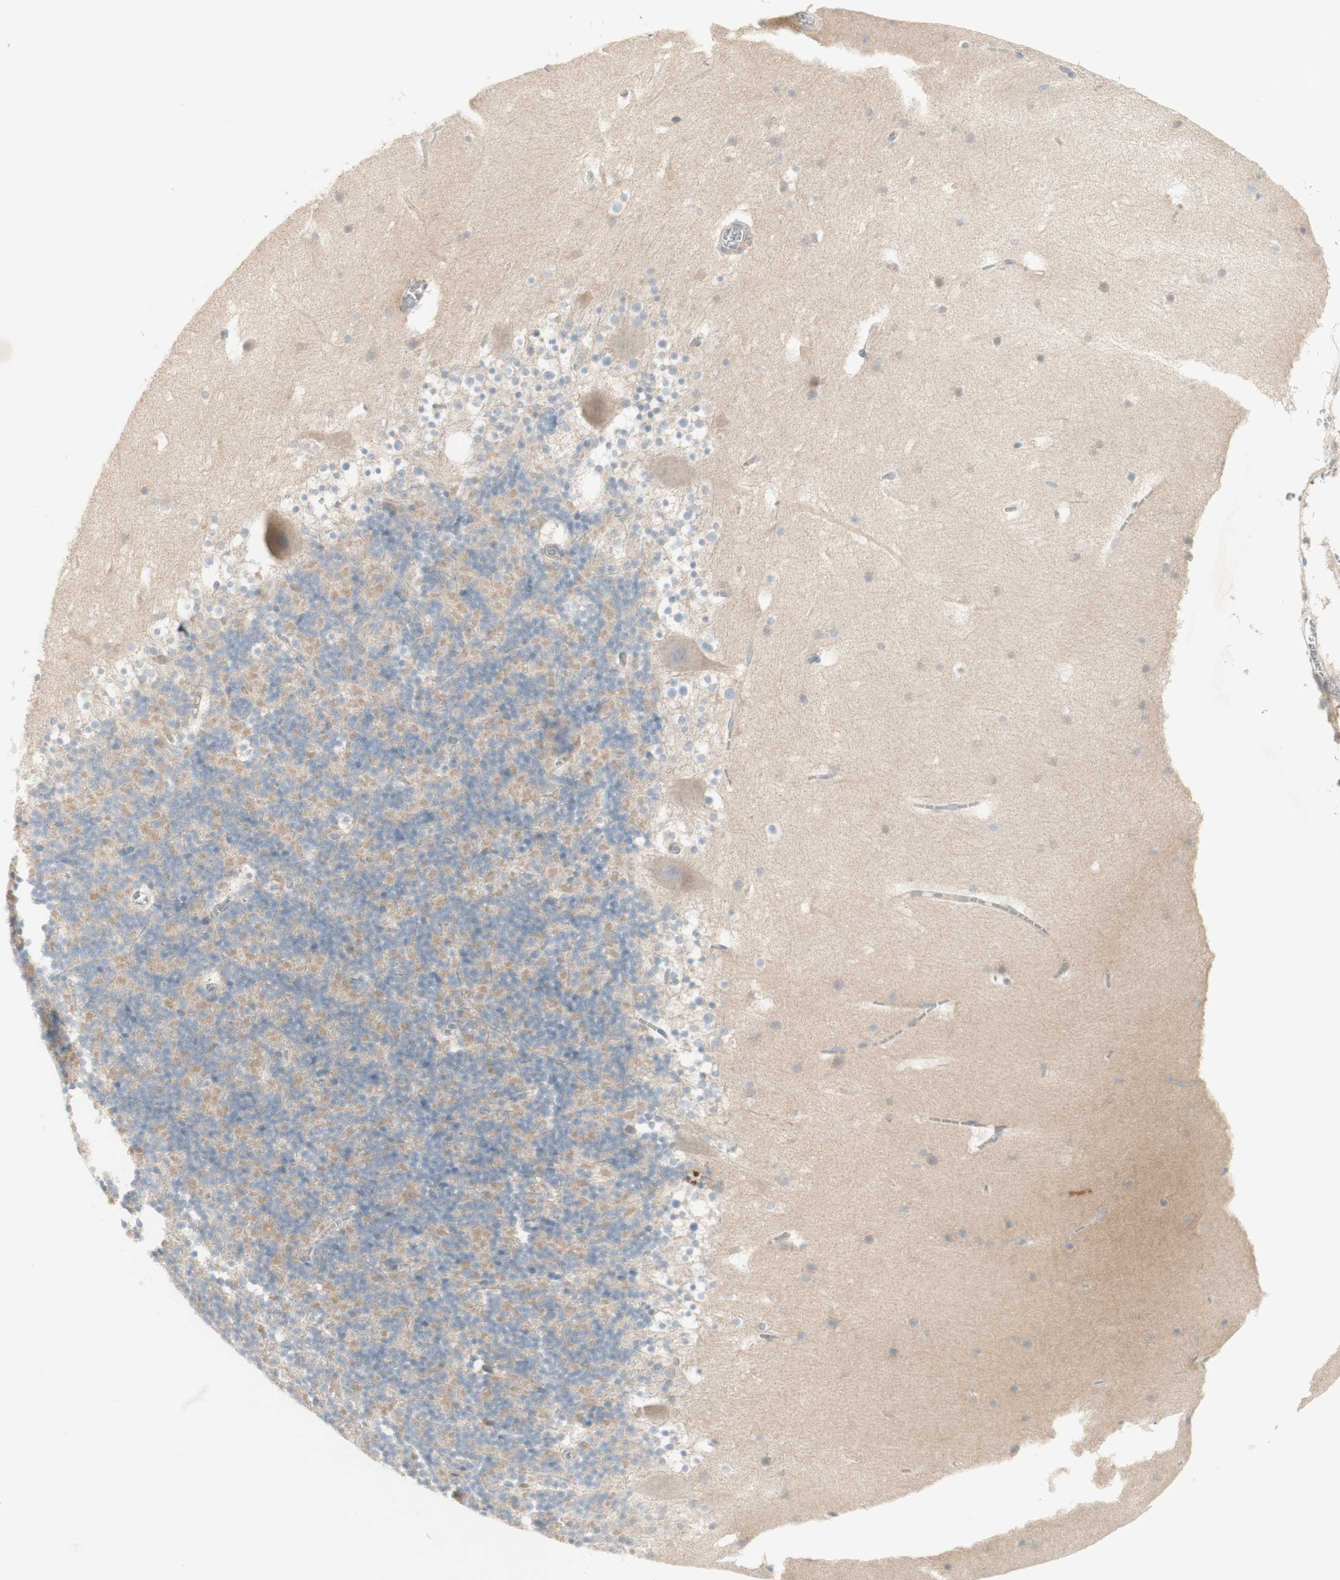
{"staining": {"intensity": "moderate", "quantity": "25%-75%", "location": "cytoplasmic/membranous"}, "tissue": "cerebellum", "cell_type": "Cells in granular layer", "image_type": "normal", "snomed": [{"axis": "morphology", "description": "Normal tissue, NOS"}, {"axis": "topography", "description": "Cerebellum"}], "caption": "Immunohistochemistry micrograph of normal human cerebellum stained for a protein (brown), which shows medium levels of moderate cytoplasmic/membranous positivity in approximately 25%-75% of cells in granular layer.", "gene": "PTGER4", "patient": {"sex": "male", "age": 45}}